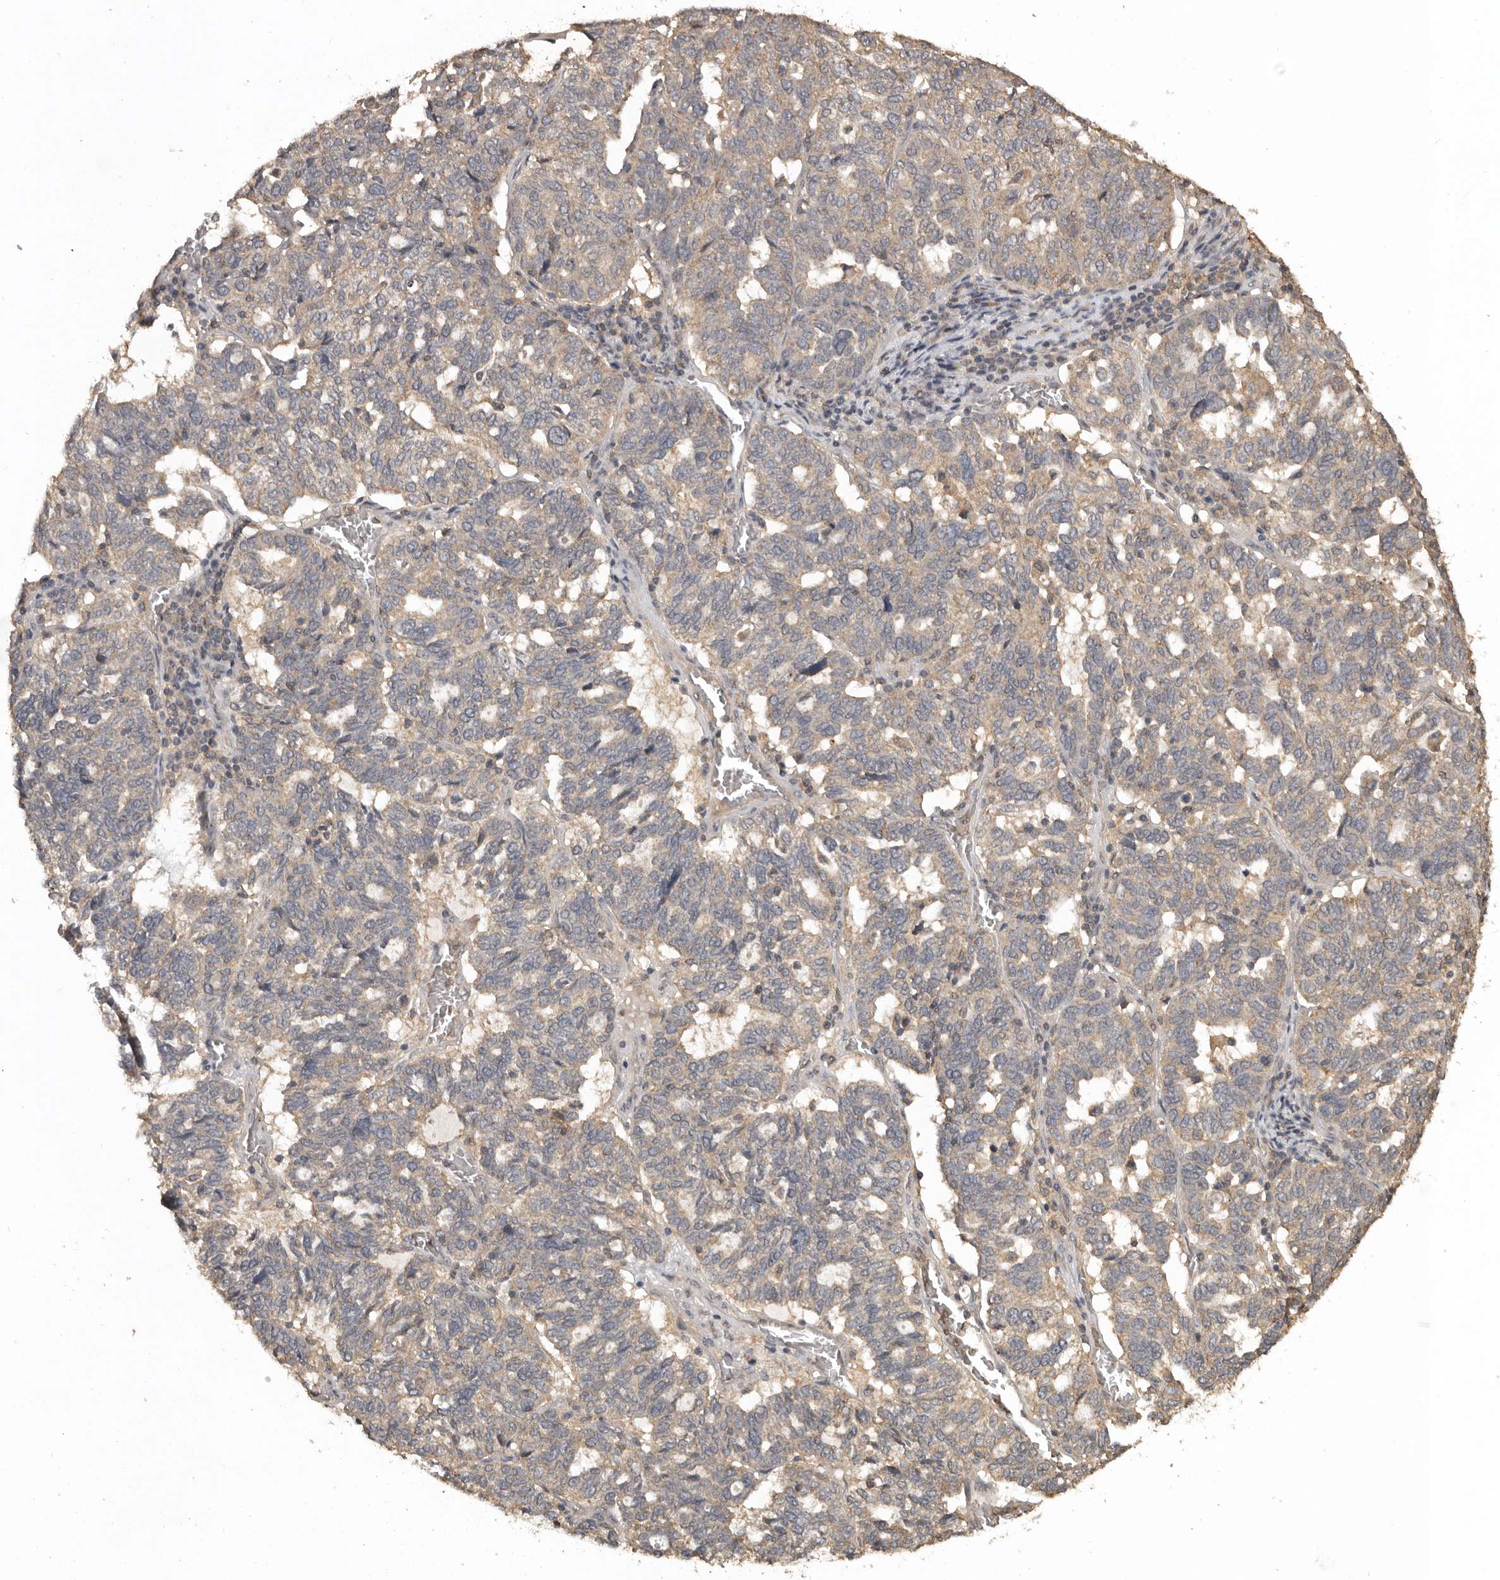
{"staining": {"intensity": "weak", "quantity": ">75%", "location": "cytoplasmic/membranous"}, "tissue": "ovarian cancer", "cell_type": "Tumor cells", "image_type": "cancer", "snomed": [{"axis": "morphology", "description": "Cystadenocarcinoma, serous, NOS"}, {"axis": "topography", "description": "Ovary"}], "caption": "This histopathology image reveals immunohistochemistry (IHC) staining of human ovarian cancer (serous cystadenocarcinoma), with low weak cytoplasmic/membranous staining in about >75% of tumor cells.", "gene": "ADAMTS4", "patient": {"sex": "female", "age": 59}}